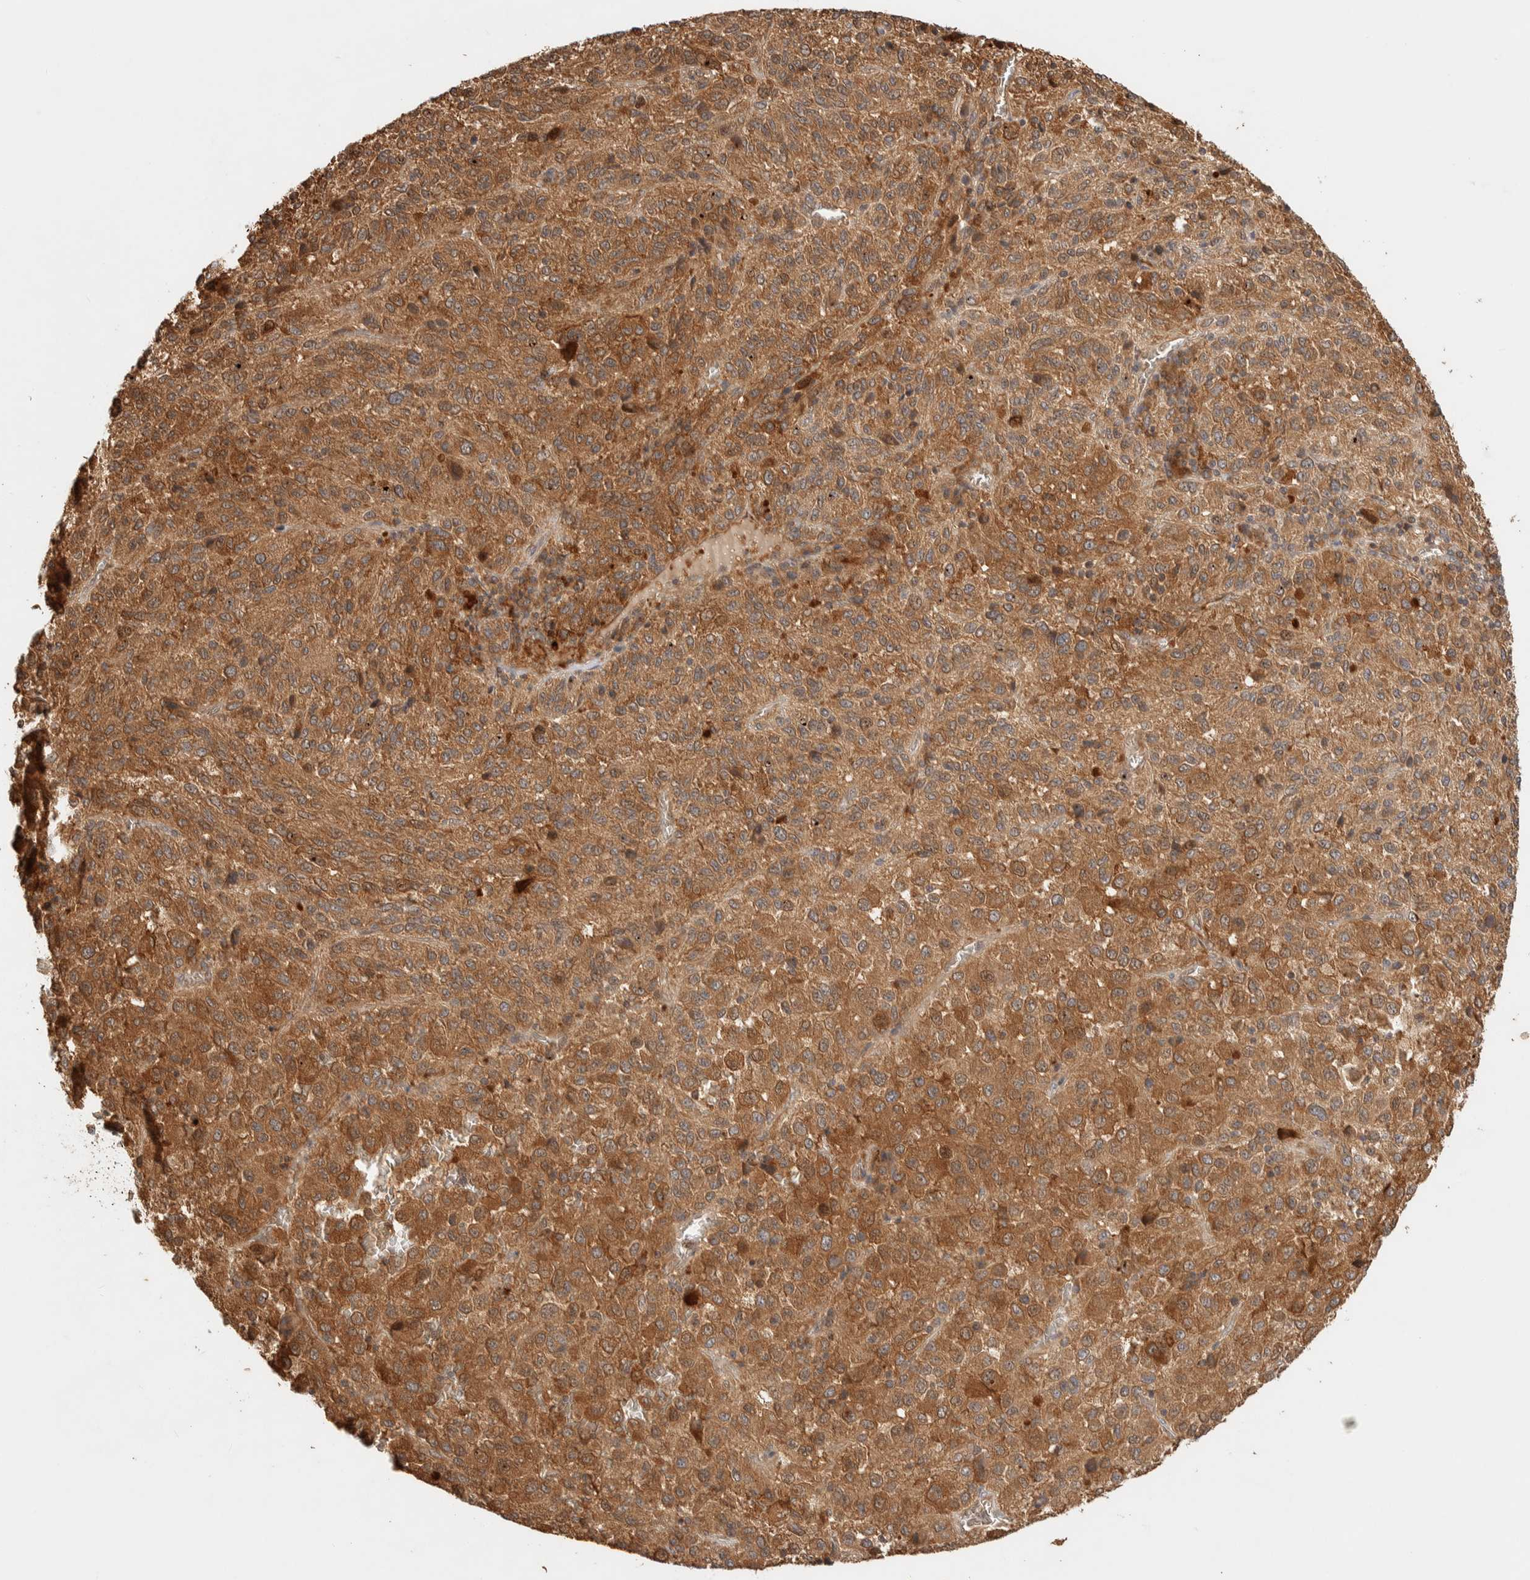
{"staining": {"intensity": "strong", "quantity": ">75%", "location": "cytoplasmic/membranous"}, "tissue": "melanoma", "cell_type": "Tumor cells", "image_type": "cancer", "snomed": [{"axis": "morphology", "description": "Malignant melanoma, Metastatic site"}, {"axis": "topography", "description": "Lung"}], "caption": "Brown immunohistochemical staining in human malignant melanoma (metastatic site) demonstrates strong cytoplasmic/membranous positivity in about >75% of tumor cells. (brown staining indicates protein expression, while blue staining denotes nuclei).", "gene": "TTI2", "patient": {"sex": "male", "age": 64}}